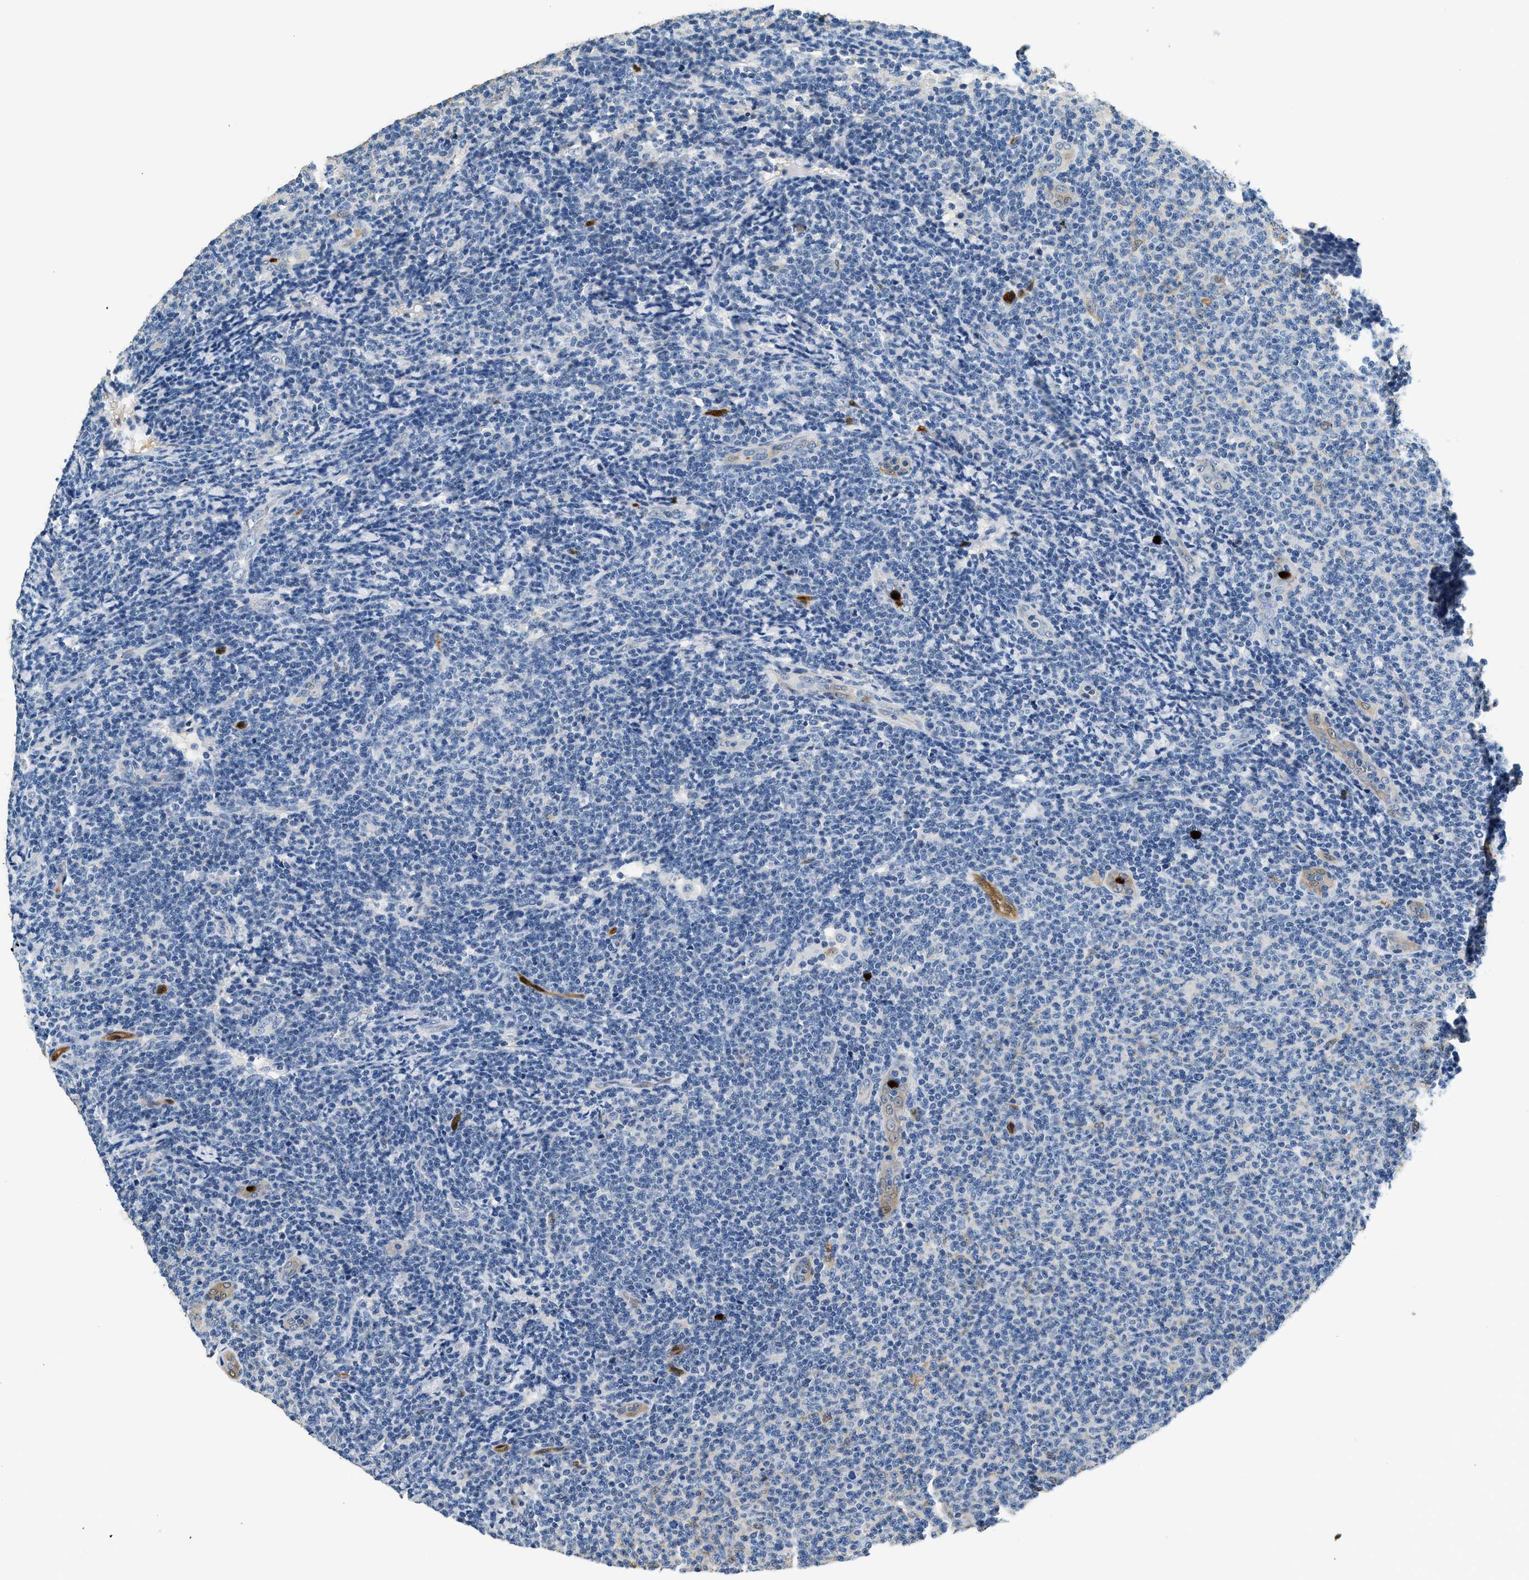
{"staining": {"intensity": "negative", "quantity": "none", "location": "none"}, "tissue": "lymphoma", "cell_type": "Tumor cells", "image_type": "cancer", "snomed": [{"axis": "morphology", "description": "Malignant lymphoma, non-Hodgkin's type, Low grade"}, {"axis": "topography", "description": "Lymph node"}], "caption": "Lymphoma stained for a protein using immunohistochemistry (IHC) demonstrates no positivity tumor cells.", "gene": "ANXA3", "patient": {"sex": "male", "age": 66}}